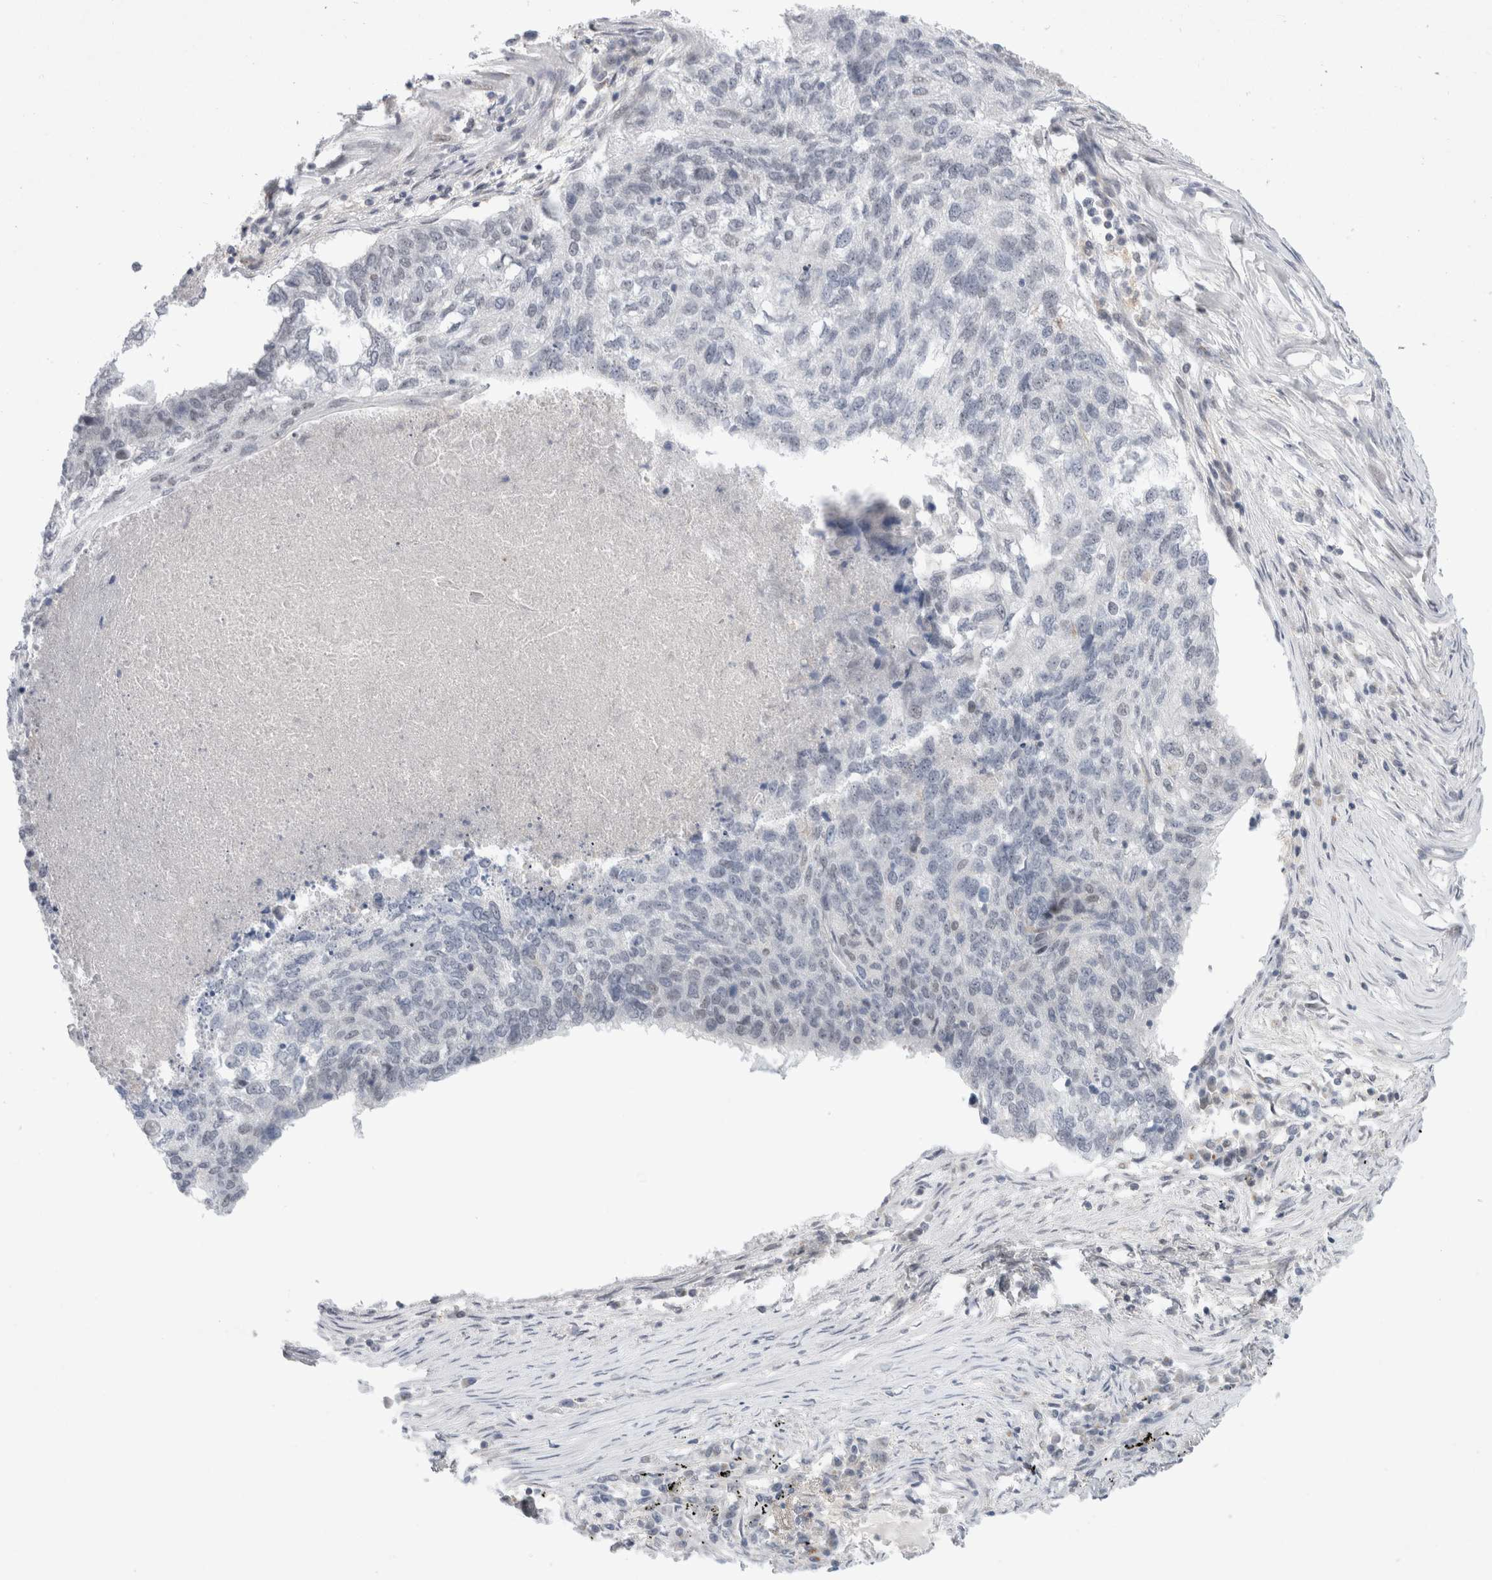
{"staining": {"intensity": "negative", "quantity": "none", "location": "none"}, "tissue": "lung cancer", "cell_type": "Tumor cells", "image_type": "cancer", "snomed": [{"axis": "morphology", "description": "Squamous cell carcinoma, NOS"}, {"axis": "topography", "description": "Lung"}], "caption": "Lung squamous cell carcinoma stained for a protein using immunohistochemistry (IHC) exhibits no staining tumor cells.", "gene": "CERS5", "patient": {"sex": "female", "age": 63}}